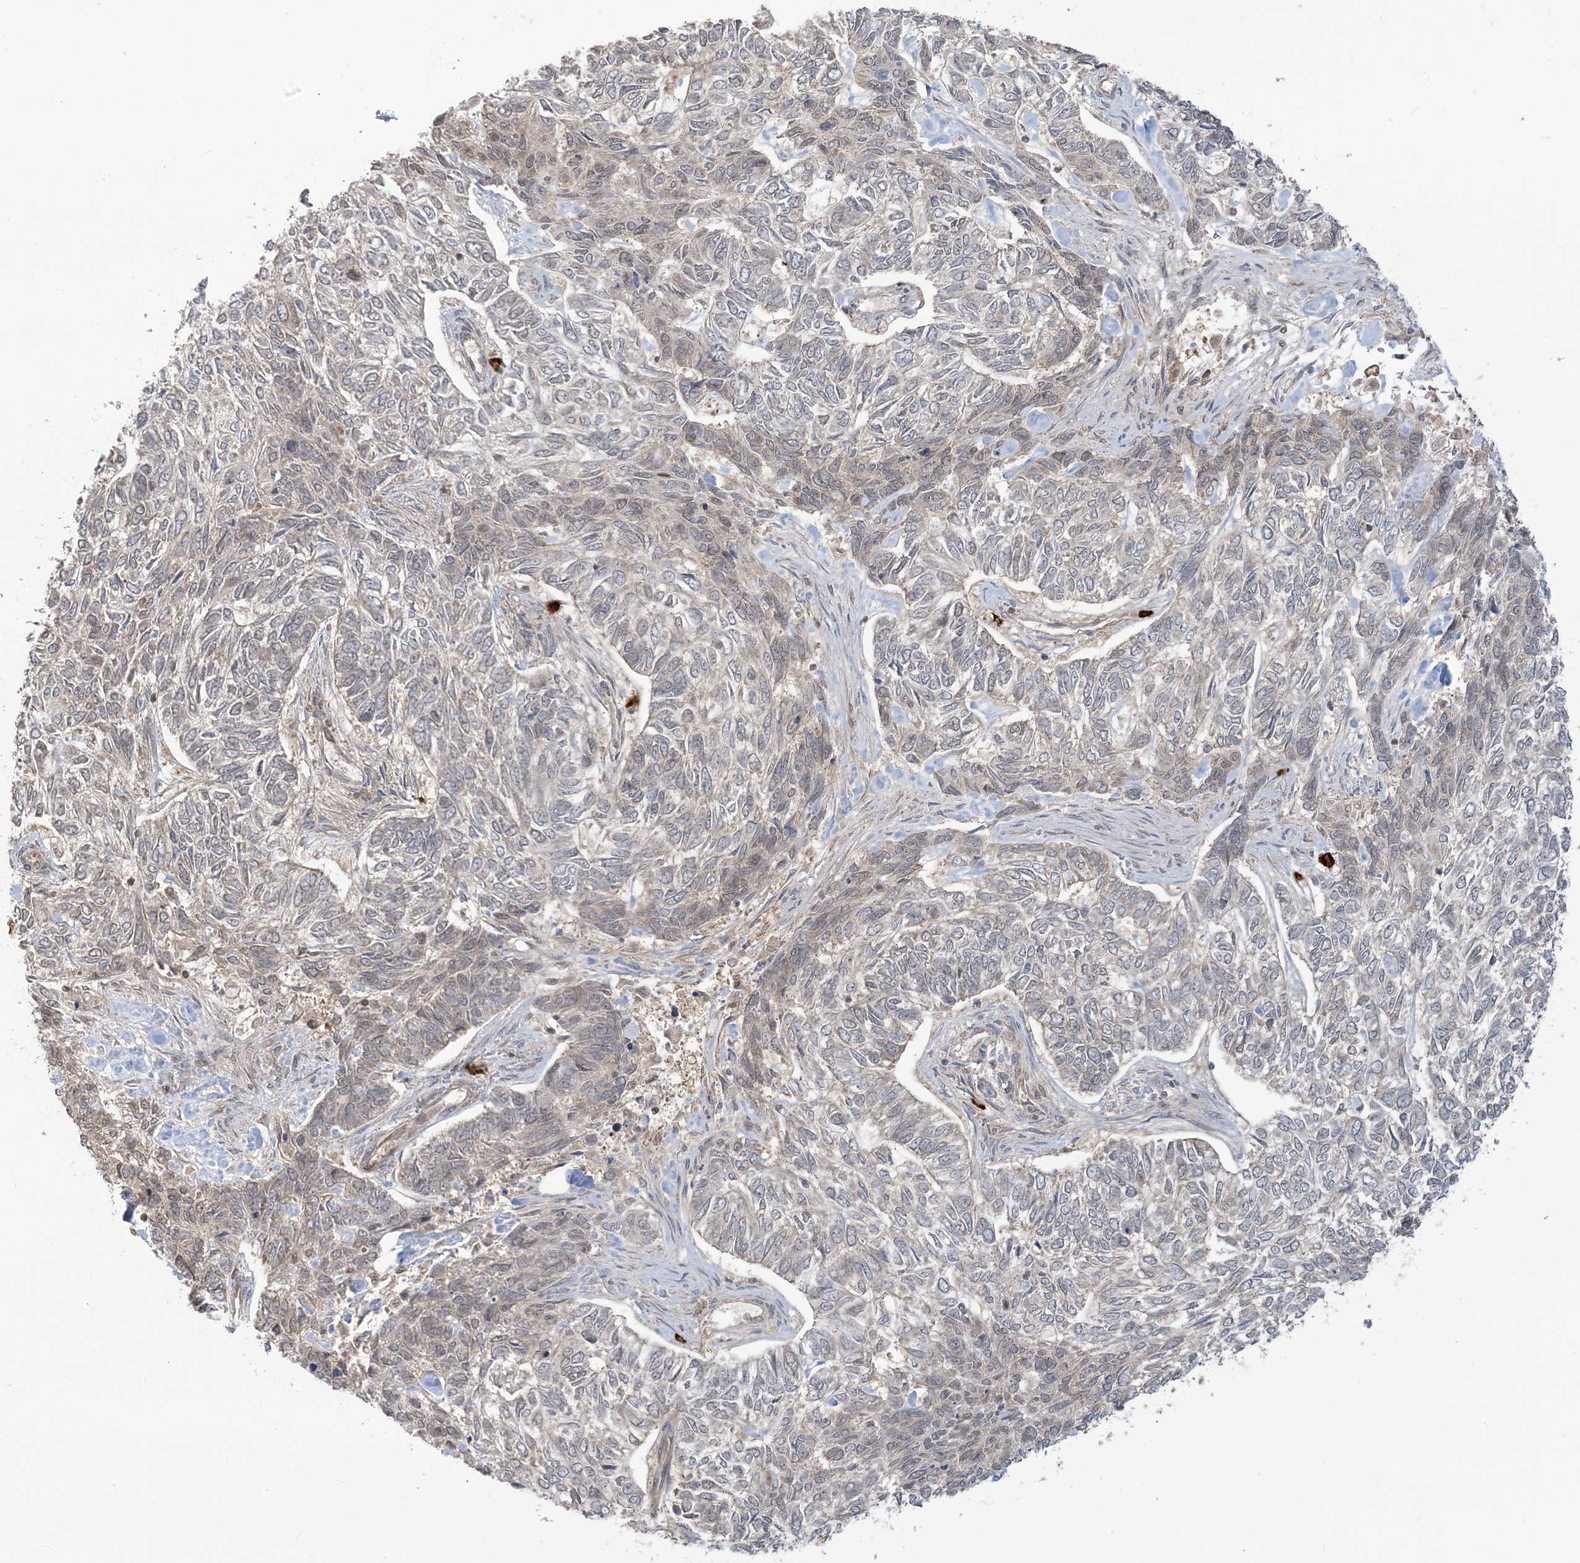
{"staining": {"intensity": "negative", "quantity": "none", "location": "none"}, "tissue": "skin cancer", "cell_type": "Tumor cells", "image_type": "cancer", "snomed": [{"axis": "morphology", "description": "Basal cell carcinoma"}, {"axis": "topography", "description": "Skin"}], "caption": "A photomicrograph of human skin cancer is negative for staining in tumor cells.", "gene": "PPP1R7", "patient": {"sex": "female", "age": 65}}